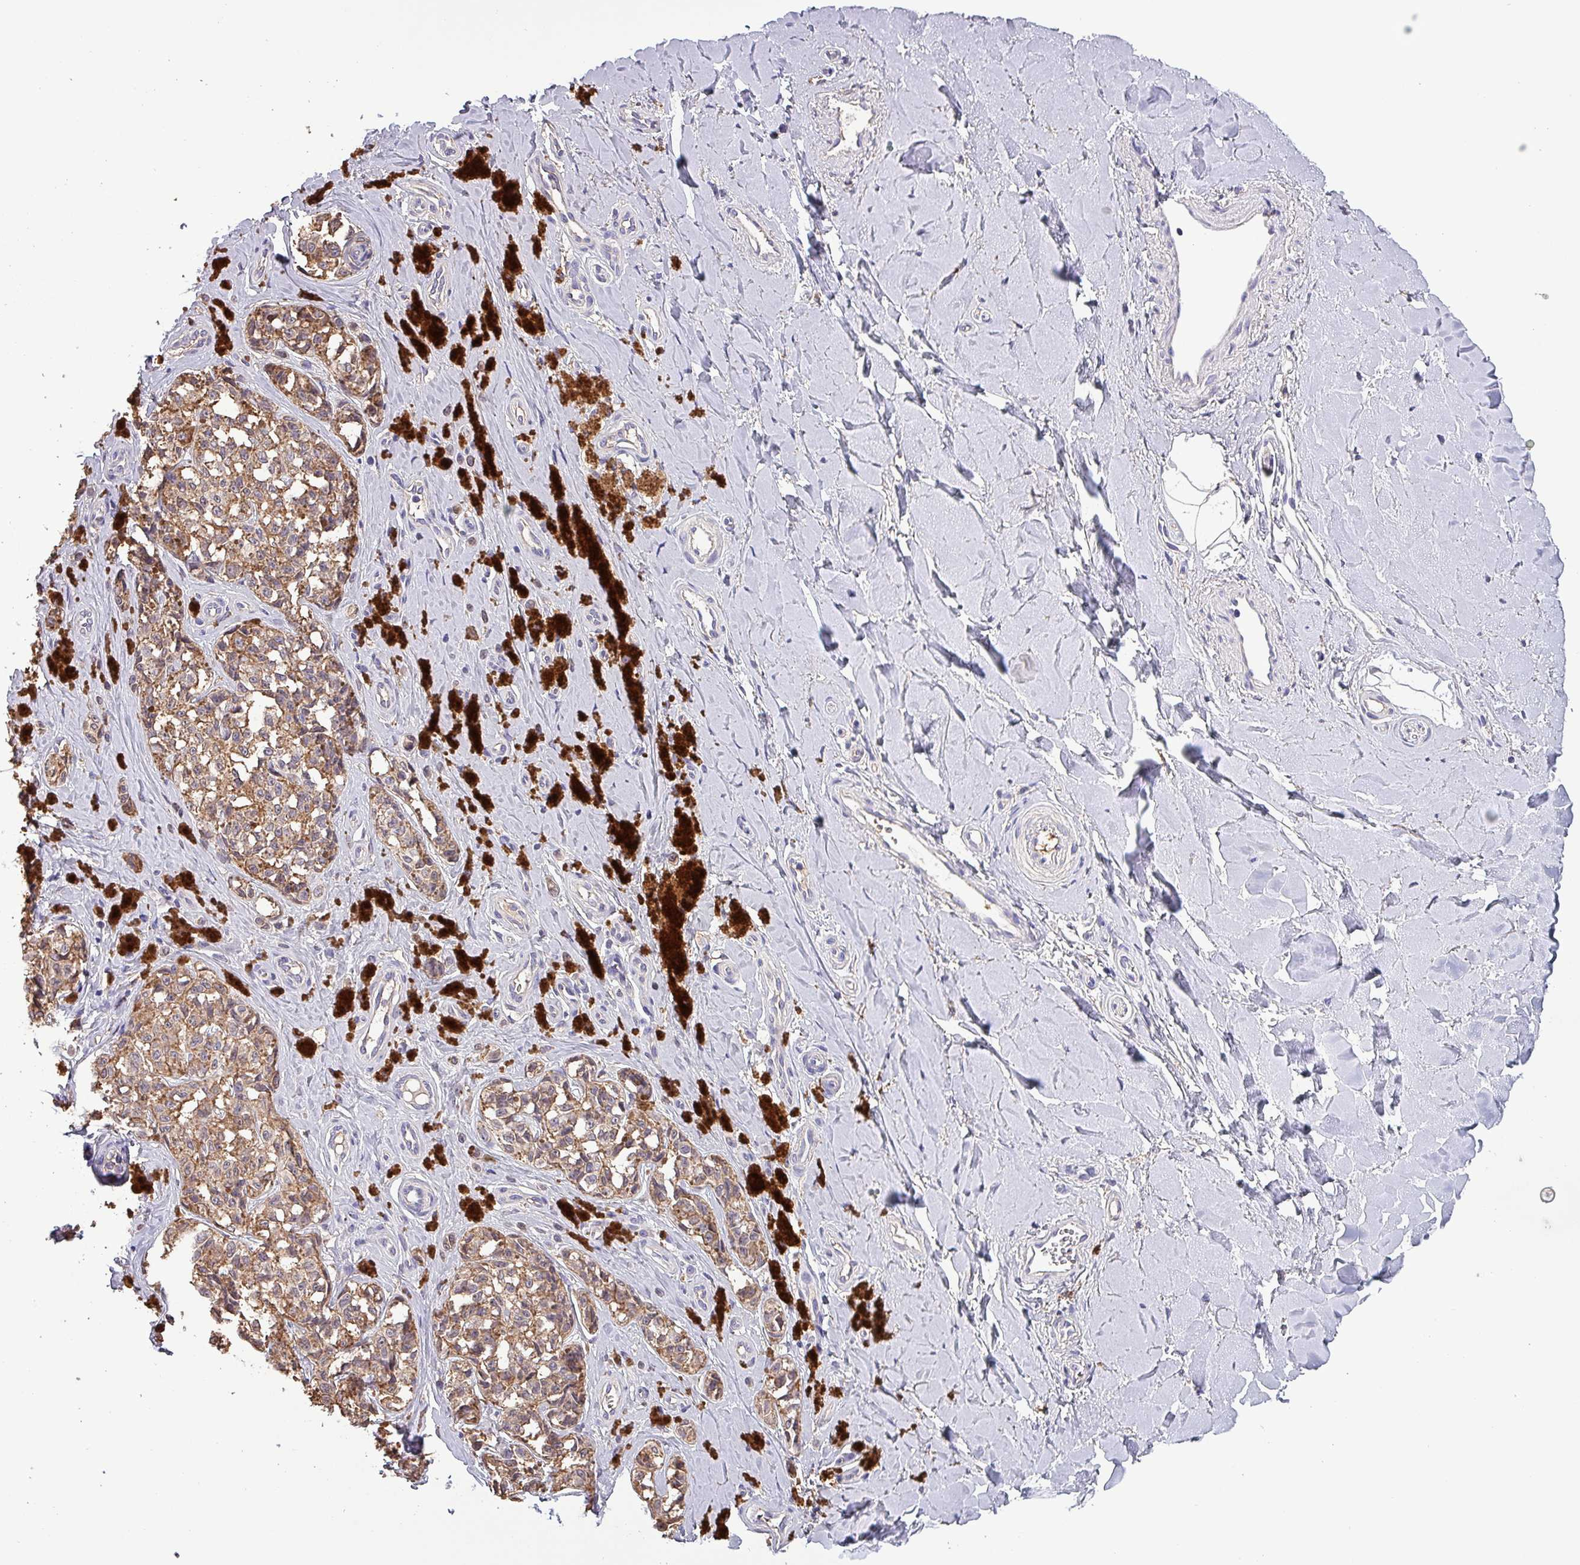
{"staining": {"intensity": "weak", "quantity": ">75%", "location": "cytoplasmic/membranous"}, "tissue": "melanoma", "cell_type": "Tumor cells", "image_type": "cancer", "snomed": [{"axis": "morphology", "description": "Malignant melanoma, NOS"}, {"axis": "topography", "description": "Skin"}], "caption": "Immunohistochemical staining of human malignant melanoma shows weak cytoplasmic/membranous protein staining in about >75% of tumor cells.", "gene": "HTRA4", "patient": {"sex": "female", "age": 65}}